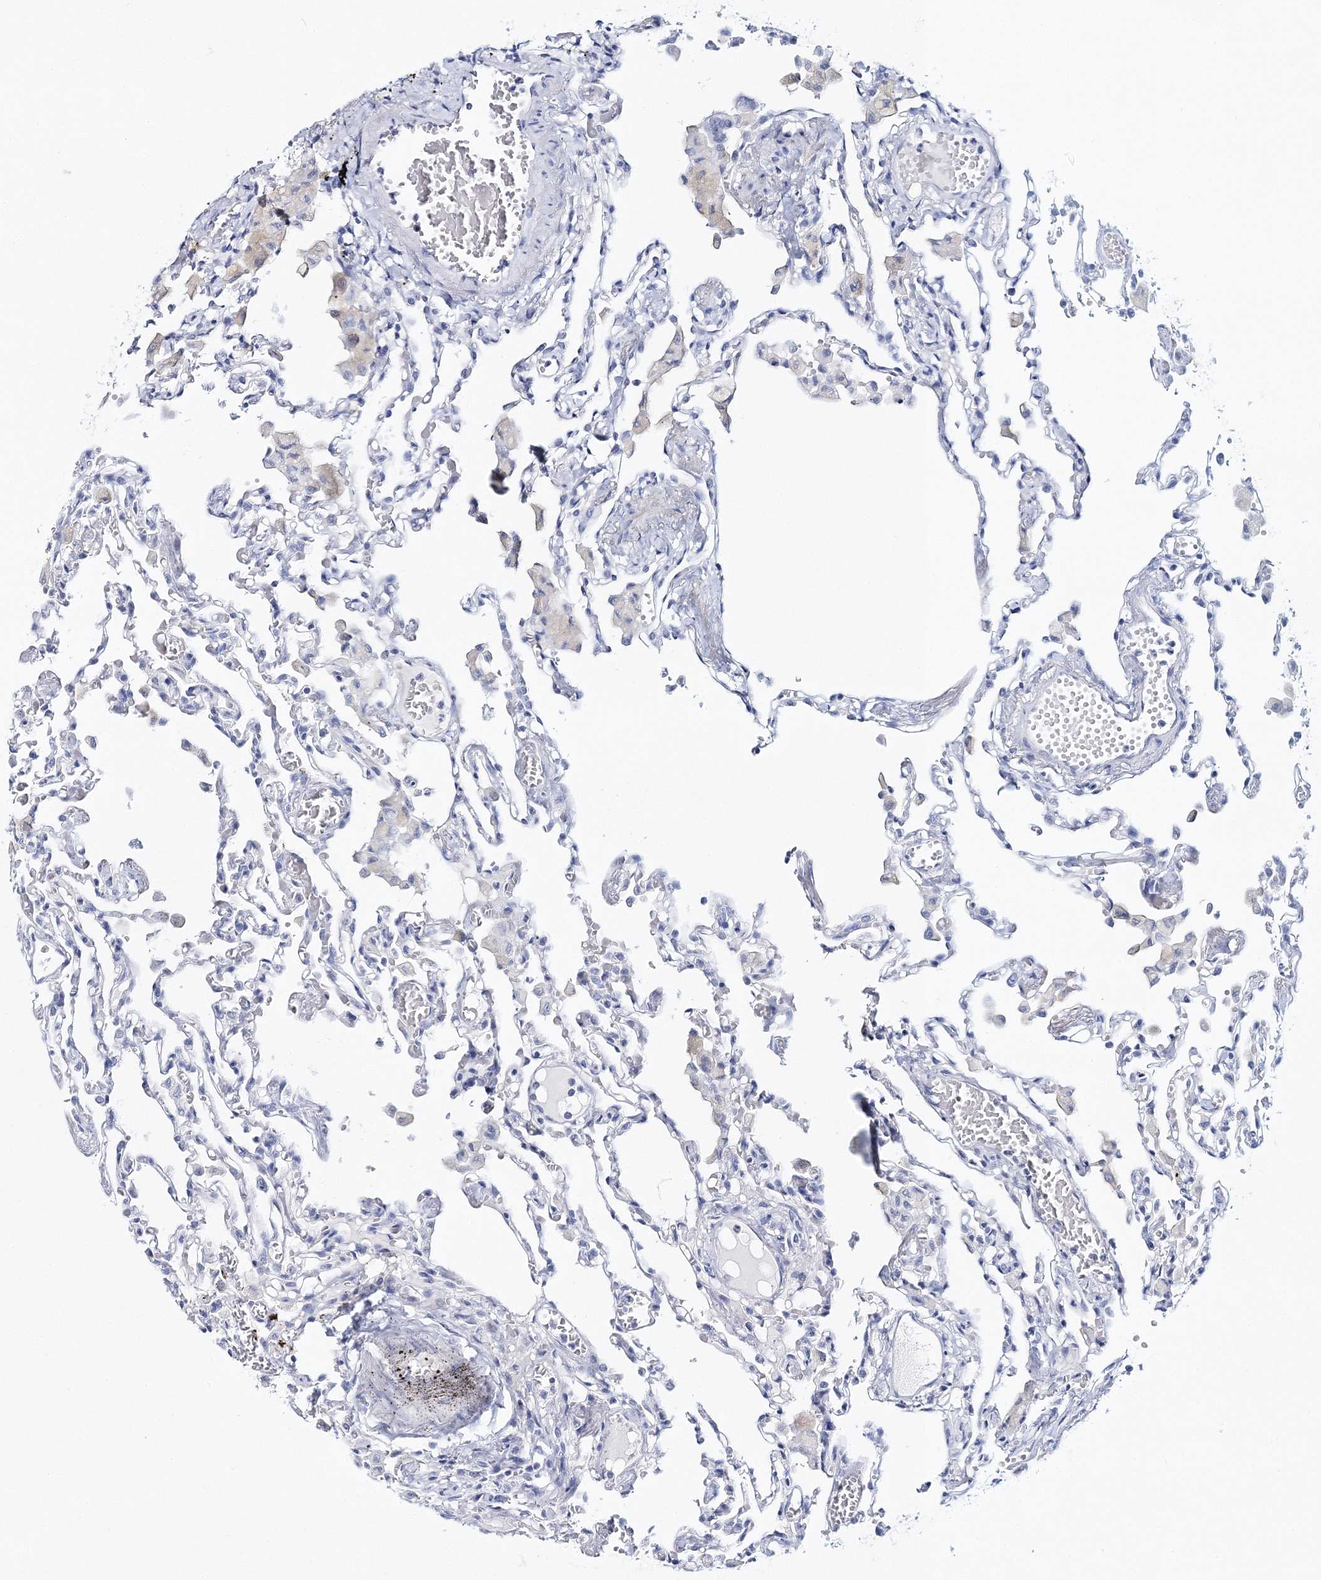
{"staining": {"intensity": "negative", "quantity": "none", "location": "none"}, "tissue": "lung", "cell_type": "Alveolar cells", "image_type": "normal", "snomed": [{"axis": "morphology", "description": "Normal tissue, NOS"}, {"axis": "topography", "description": "Bronchus"}, {"axis": "topography", "description": "Lung"}], "caption": "Immunohistochemistry histopathology image of unremarkable human lung stained for a protein (brown), which exhibits no expression in alveolar cells. (Brightfield microscopy of DAB immunohistochemistry (IHC) at high magnification).", "gene": "MYOZ2", "patient": {"sex": "female", "age": 49}}